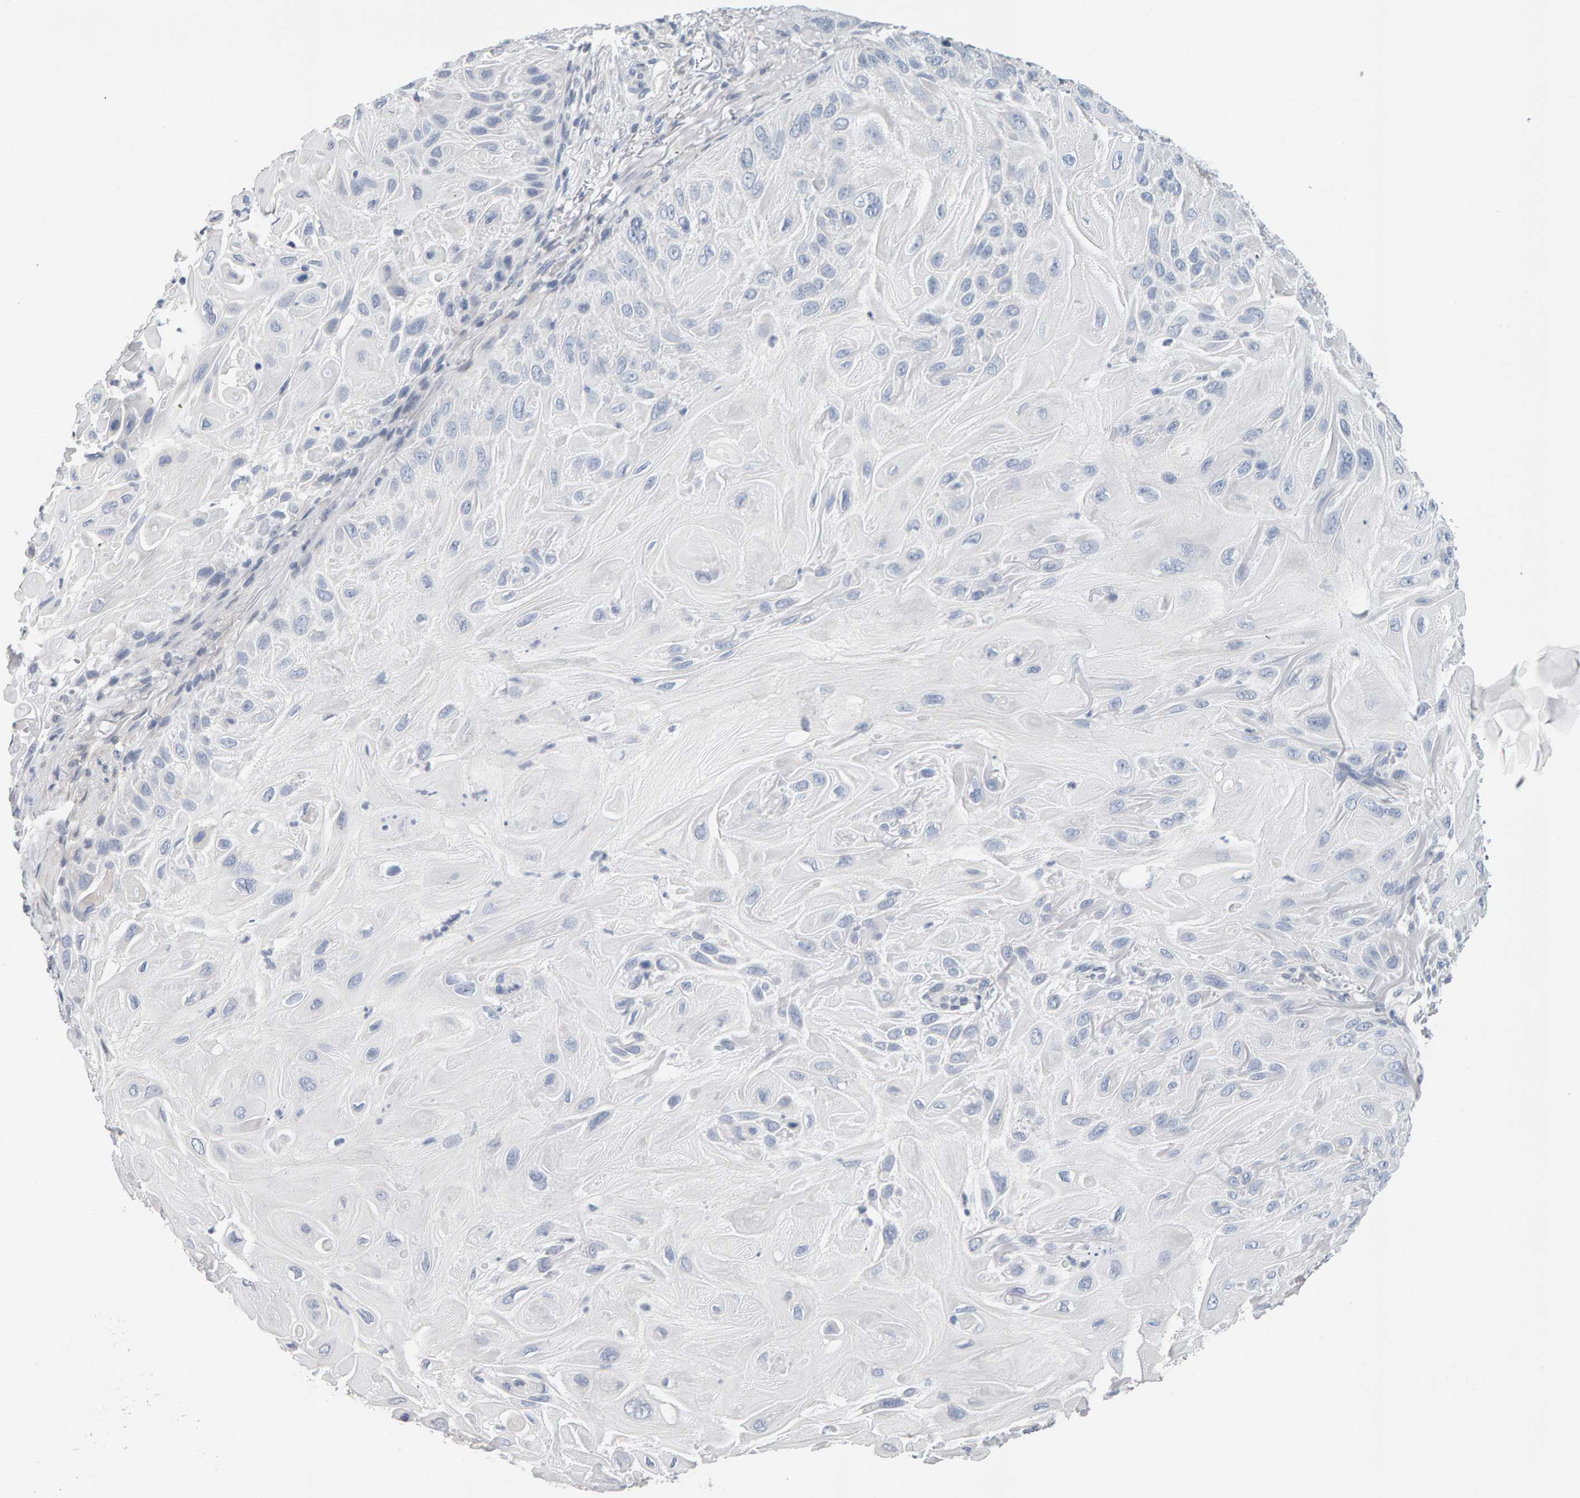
{"staining": {"intensity": "negative", "quantity": "none", "location": "none"}, "tissue": "skin cancer", "cell_type": "Tumor cells", "image_type": "cancer", "snomed": [{"axis": "morphology", "description": "Squamous cell carcinoma, NOS"}, {"axis": "topography", "description": "Skin"}], "caption": "Immunohistochemistry image of neoplastic tissue: human squamous cell carcinoma (skin) stained with DAB (3,3'-diaminobenzidine) reveals no significant protein positivity in tumor cells. (DAB (3,3'-diaminobenzidine) immunohistochemistry, high magnification).", "gene": "CTH", "patient": {"sex": "female", "age": 77}}